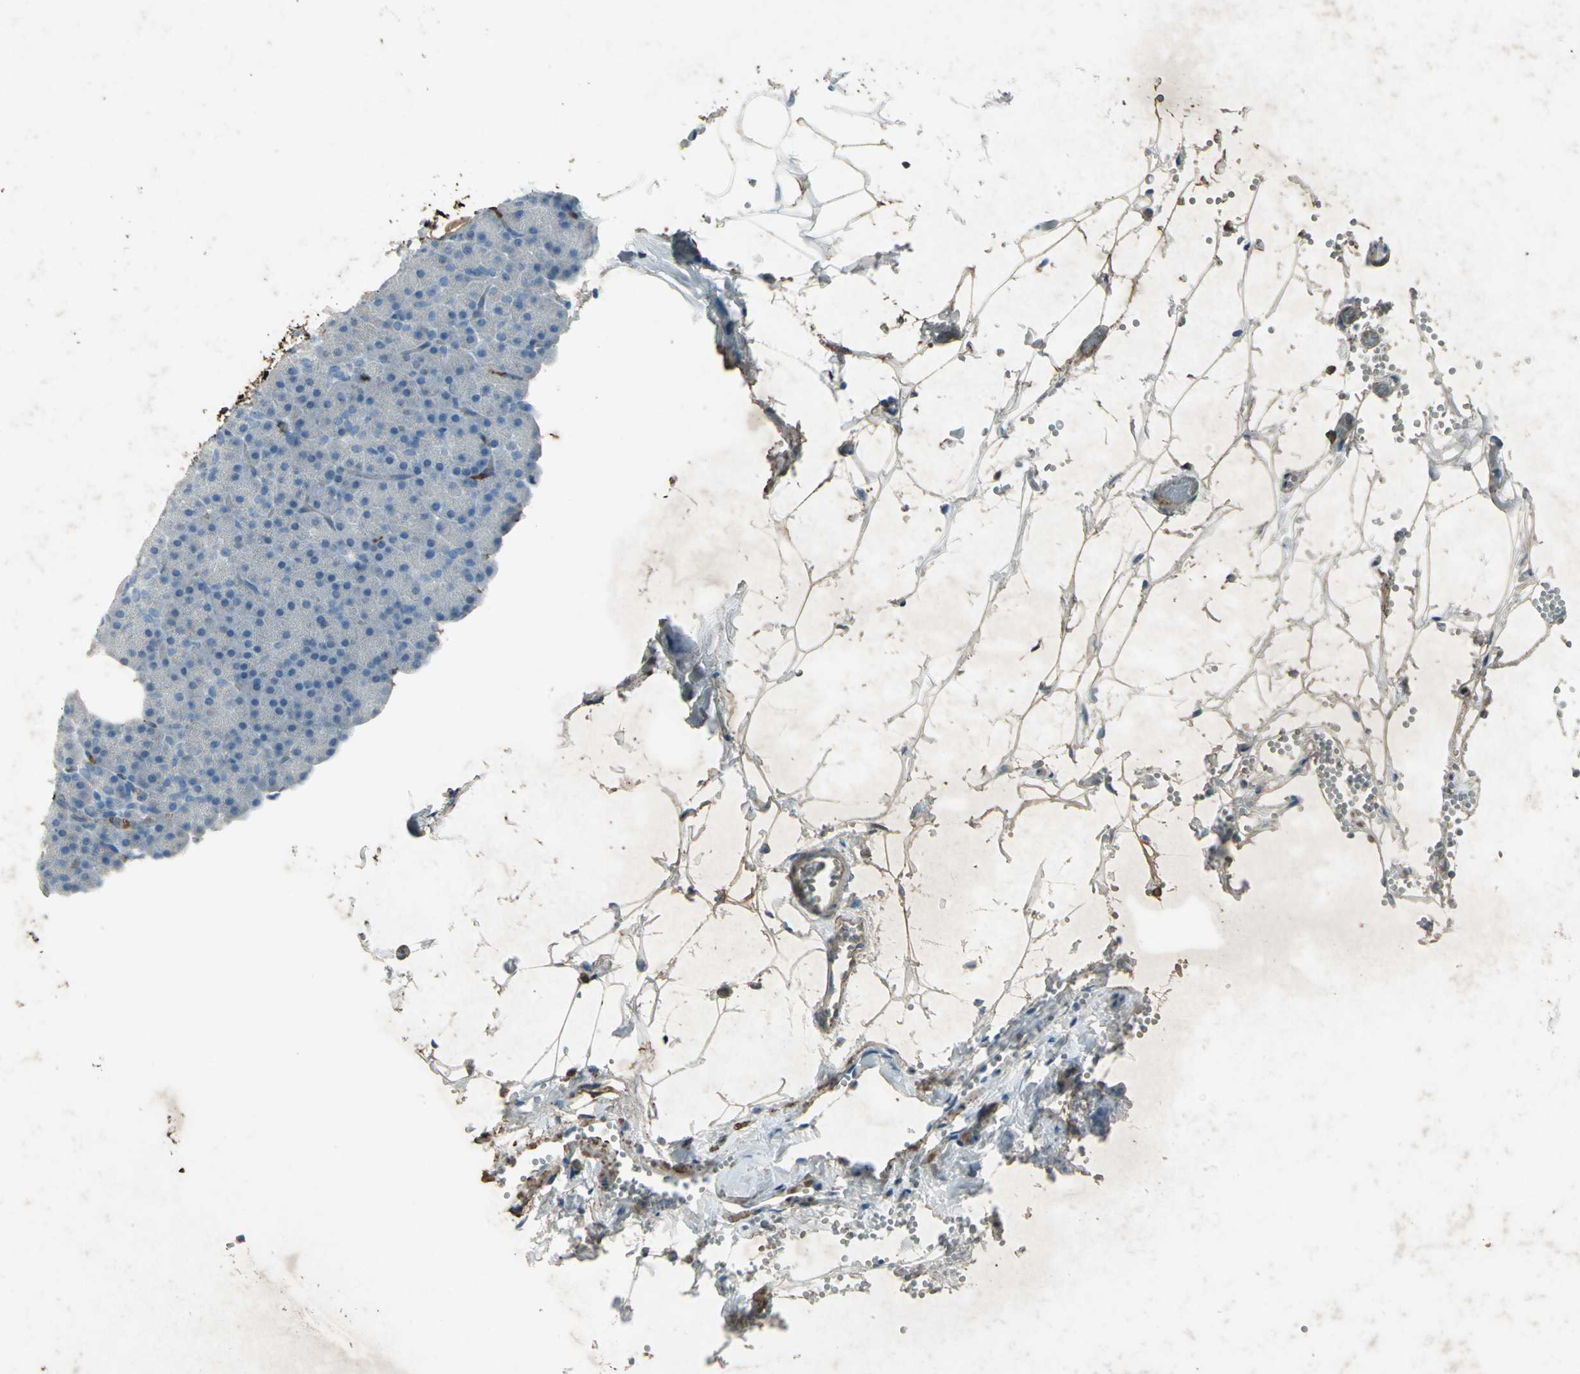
{"staining": {"intensity": "negative", "quantity": "none", "location": "none"}, "tissue": "pancreas", "cell_type": "Exocrine glandular cells", "image_type": "normal", "snomed": [{"axis": "morphology", "description": "Normal tissue, NOS"}, {"axis": "topography", "description": "Pancreas"}], "caption": "Immunohistochemistry photomicrograph of benign pancreas stained for a protein (brown), which displays no expression in exocrine glandular cells.", "gene": "CCR6", "patient": {"sex": "female", "age": 35}}